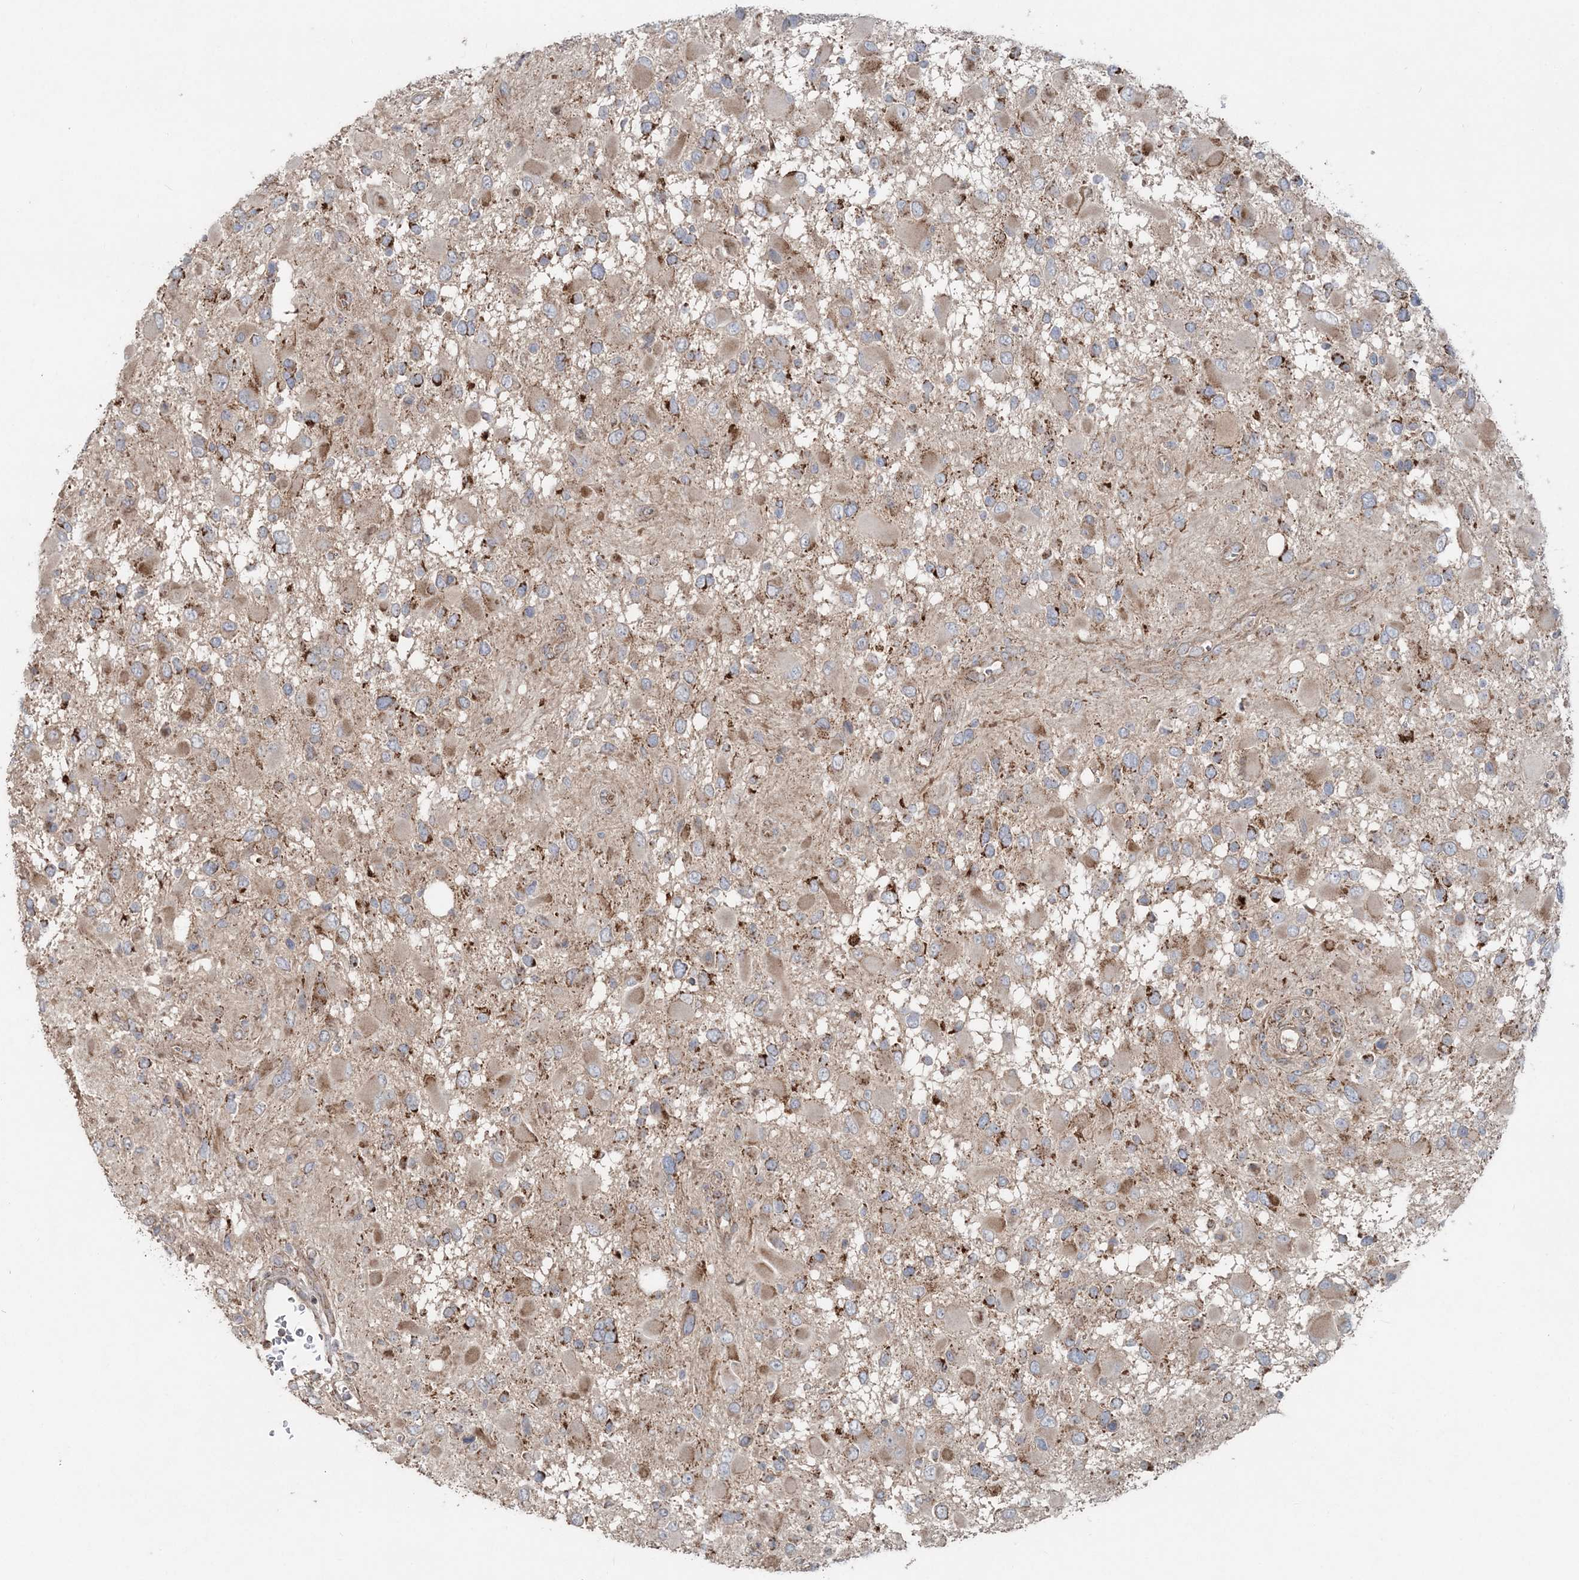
{"staining": {"intensity": "strong", "quantity": "<25%", "location": "cytoplasmic/membranous"}, "tissue": "glioma", "cell_type": "Tumor cells", "image_type": "cancer", "snomed": [{"axis": "morphology", "description": "Glioma, malignant, High grade"}, {"axis": "topography", "description": "Brain"}], "caption": "Approximately <25% of tumor cells in malignant high-grade glioma exhibit strong cytoplasmic/membranous protein staining as visualized by brown immunohistochemical staining.", "gene": "LRPPRC", "patient": {"sex": "male", "age": 53}}